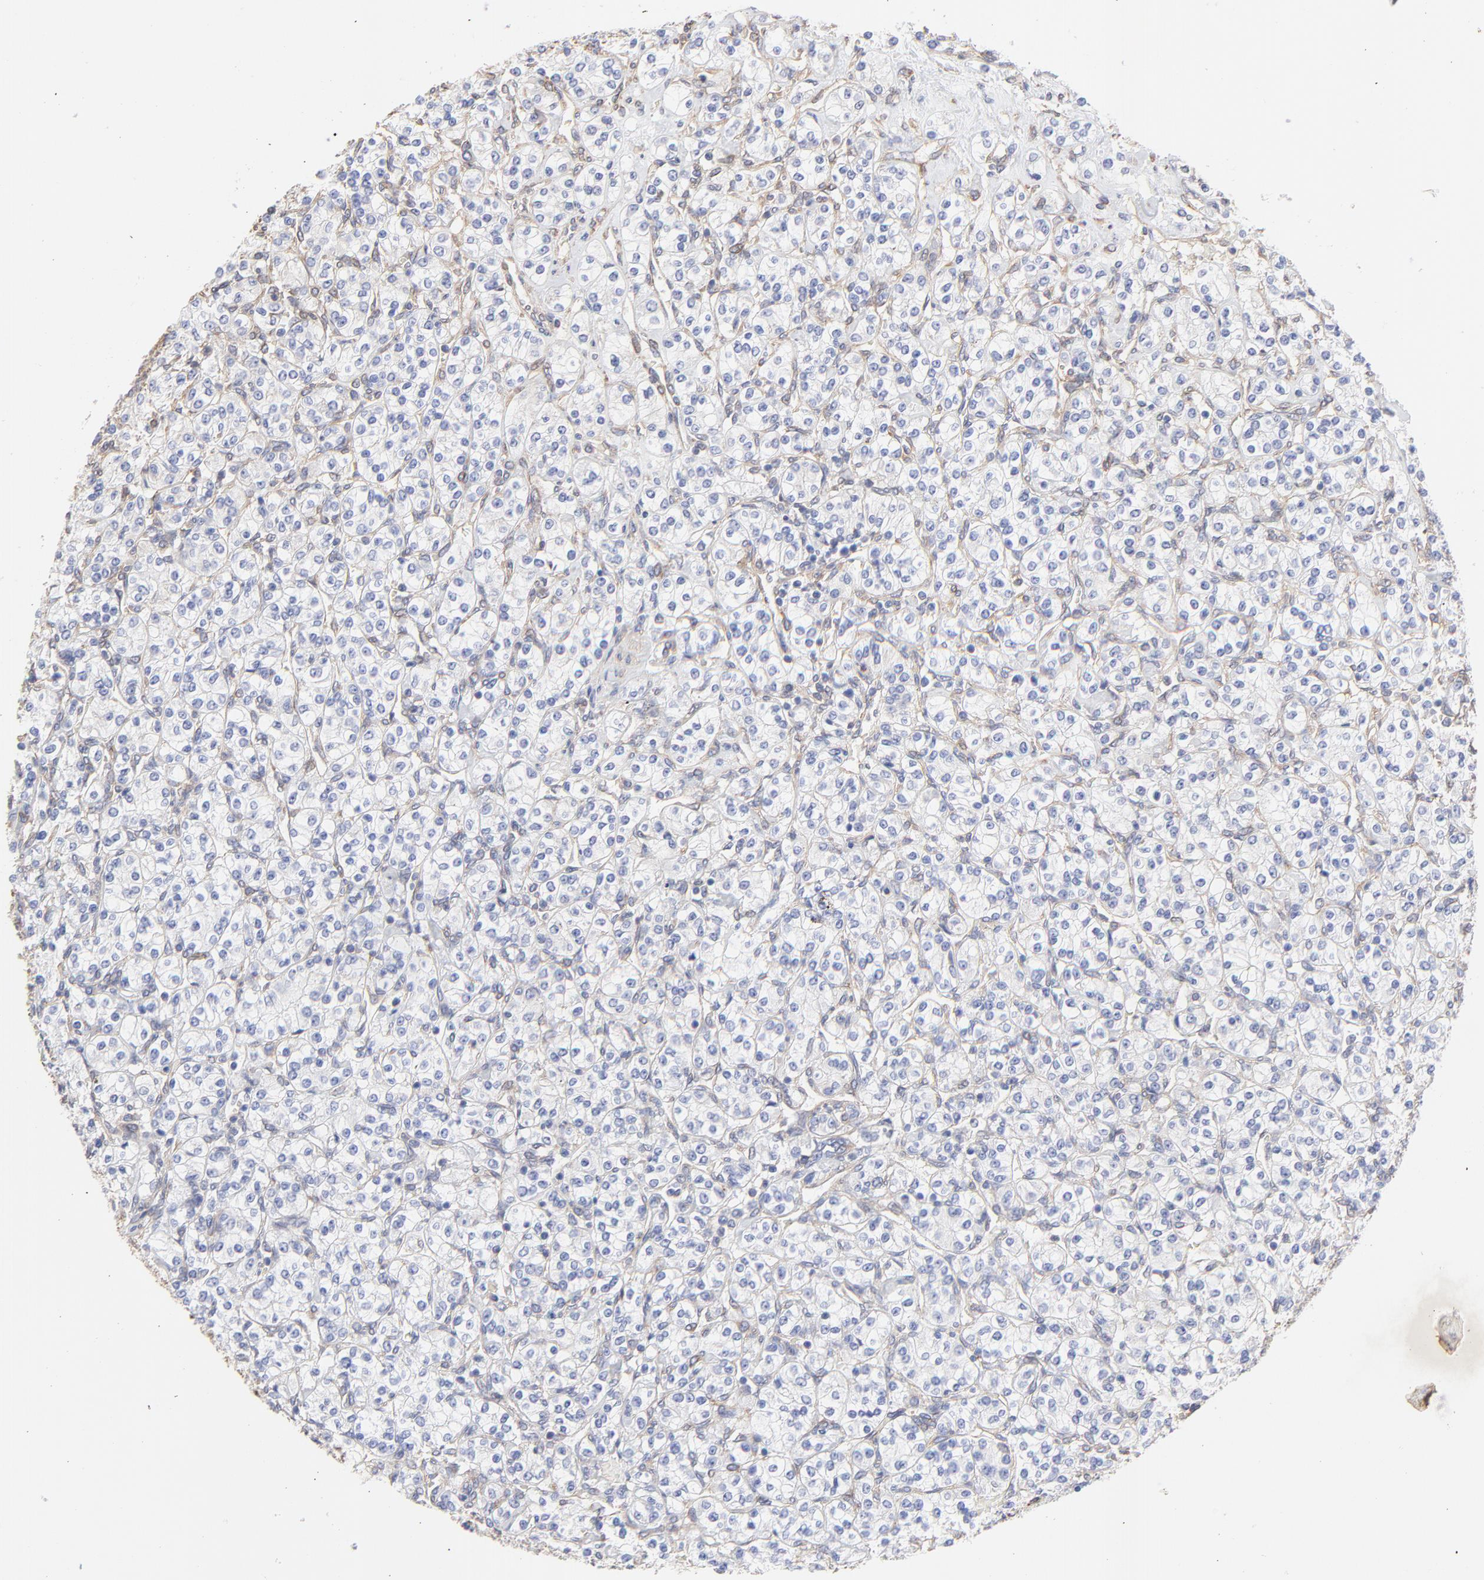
{"staining": {"intensity": "negative", "quantity": "none", "location": "none"}, "tissue": "renal cancer", "cell_type": "Tumor cells", "image_type": "cancer", "snomed": [{"axis": "morphology", "description": "Adenocarcinoma, NOS"}, {"axis": "topography", "description": "Kidney"}], "caption": "A high-resolution micrograph shows immunohistochemistry staining of renal cancer (adenocarcinoma), which exhibits no significant staining in tumor cells. The staining was performed using DAB (3,3'-diaminobenzidine) to visualize the protein expression in brown, while the nuclei were stained in blue with hematoxylin (Magnification: 20x).", "gene": "LRCH2", "patient": {"sex": "male", "age": 77}}